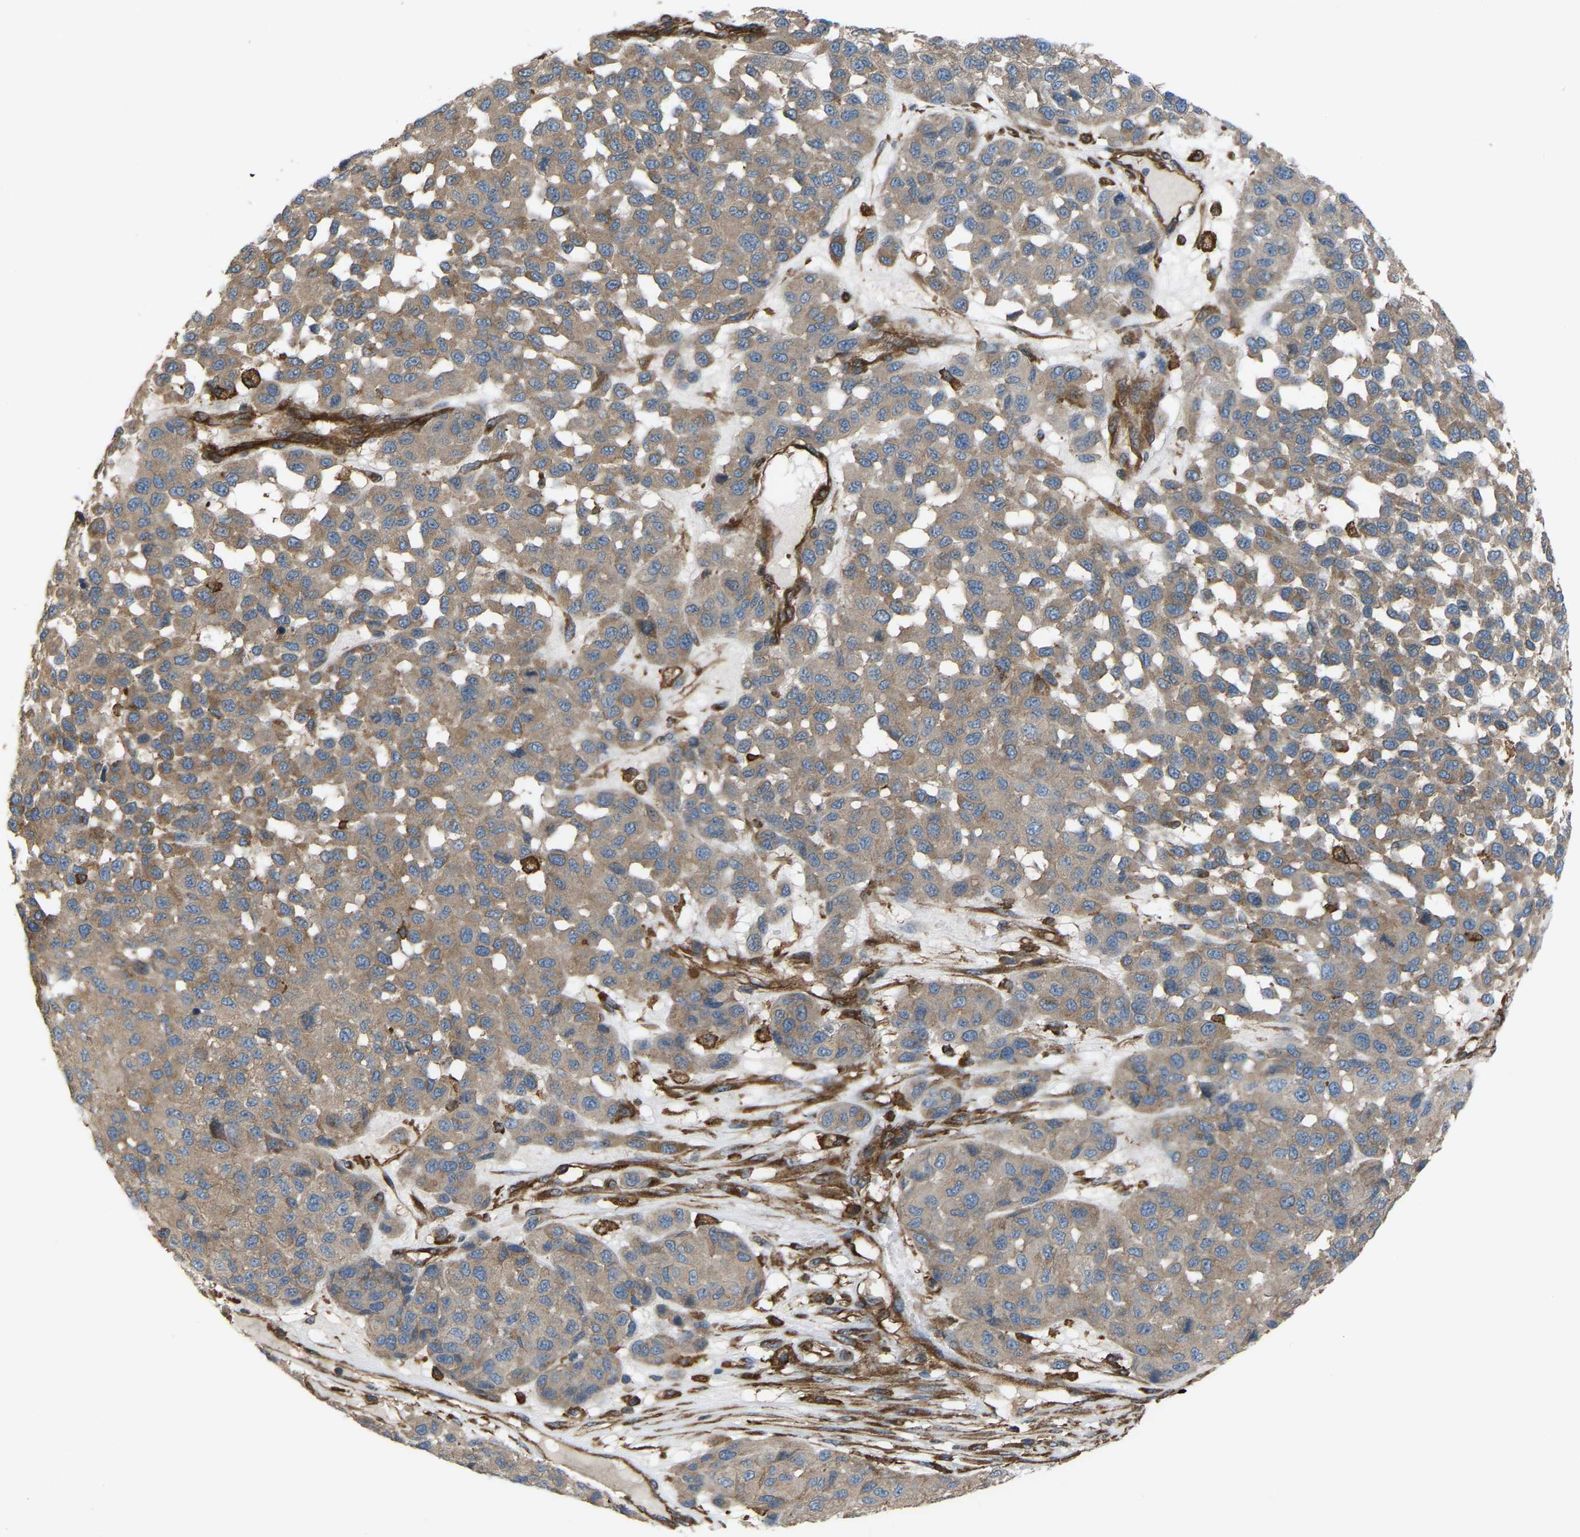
{"staining": {"intensity": "weak", "quantity": ">75%", "location": "cytoplasmic/membranous"}, "tissue": "melanoma", "cell_type": "Tumor cells", "image_type": "cancer", "snomed": [{"axis": "morphology", "description": "Malignant melanoma, NOS"}, {"axis": "topography", "description": "Skin"}], "caption": "Immunohistochemical staining of human malignant melanoma shows weak cytoplasmic/membranous protein positivity in approximately >75% of tumor cells. The staining was performed using DAB (3,3'-diaminobenzidine) to visualize the protein expression in brown, while the nuclei were stained in blue with hematoxylin (Magnification: 20x).", "gene": "PICALM", "patient": {"sex": "male", "age": 62}}